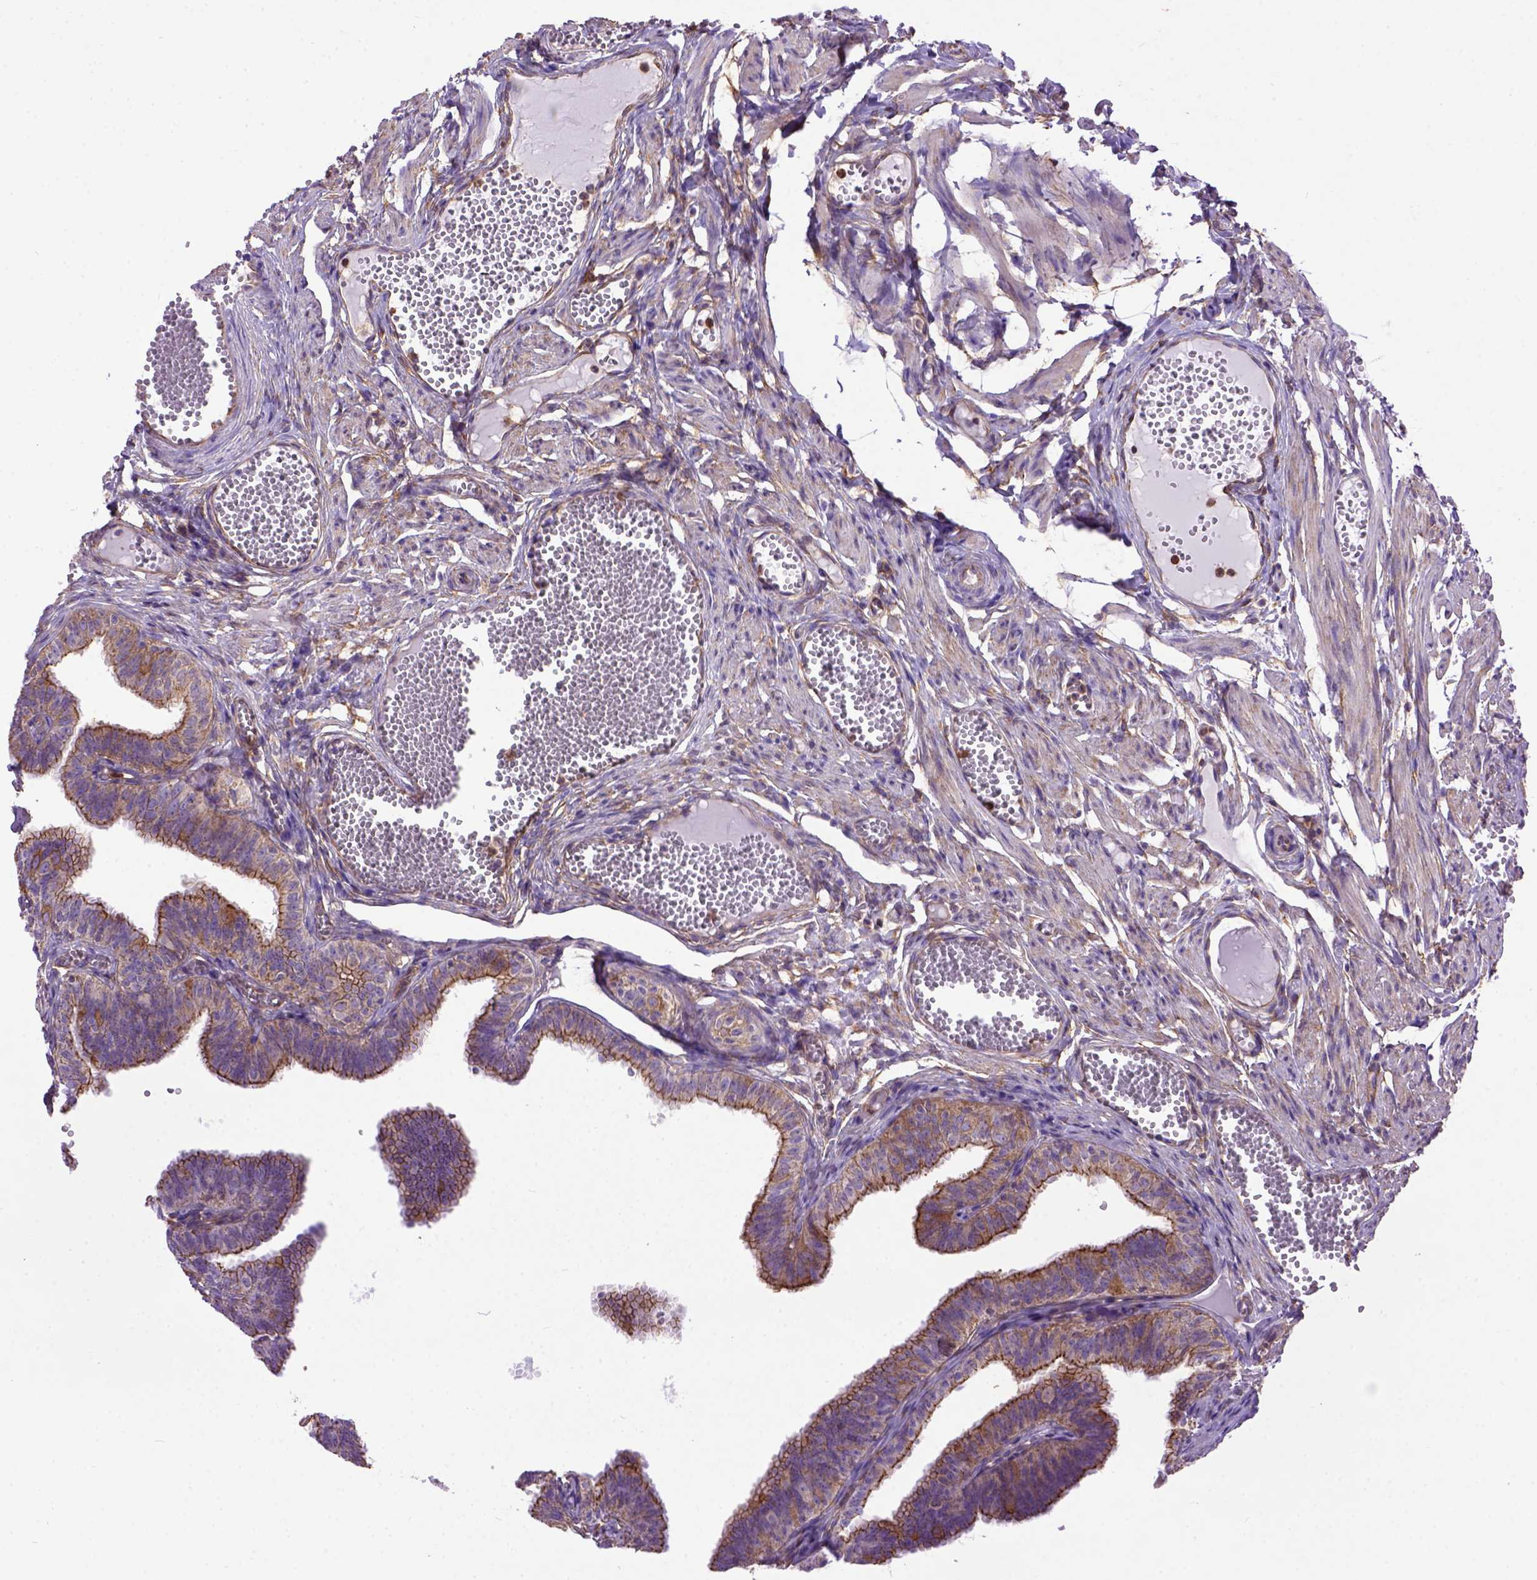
{"staining": {"intensity": "moderate", "quantity": ">75%", "location": "cytoplasmic/membranous"}, "tissue": "fallopian tube", "cell_type": "Glandular cells", "image_type": "normal", "snomed": [{"axis": "morphology", "description": "Normal tissue, NOS"}, {"axis": "topography", "description": "Fallopian tube"}], "caption": "Protein positivity by immunohistochemistry exhibits moderate cytoplasmic/membranous staining in approximately >75% of glandular cells in unremarkable fallopian tube.", "gene": "MVP", "patient": {"sex": "female", "age": 25}}